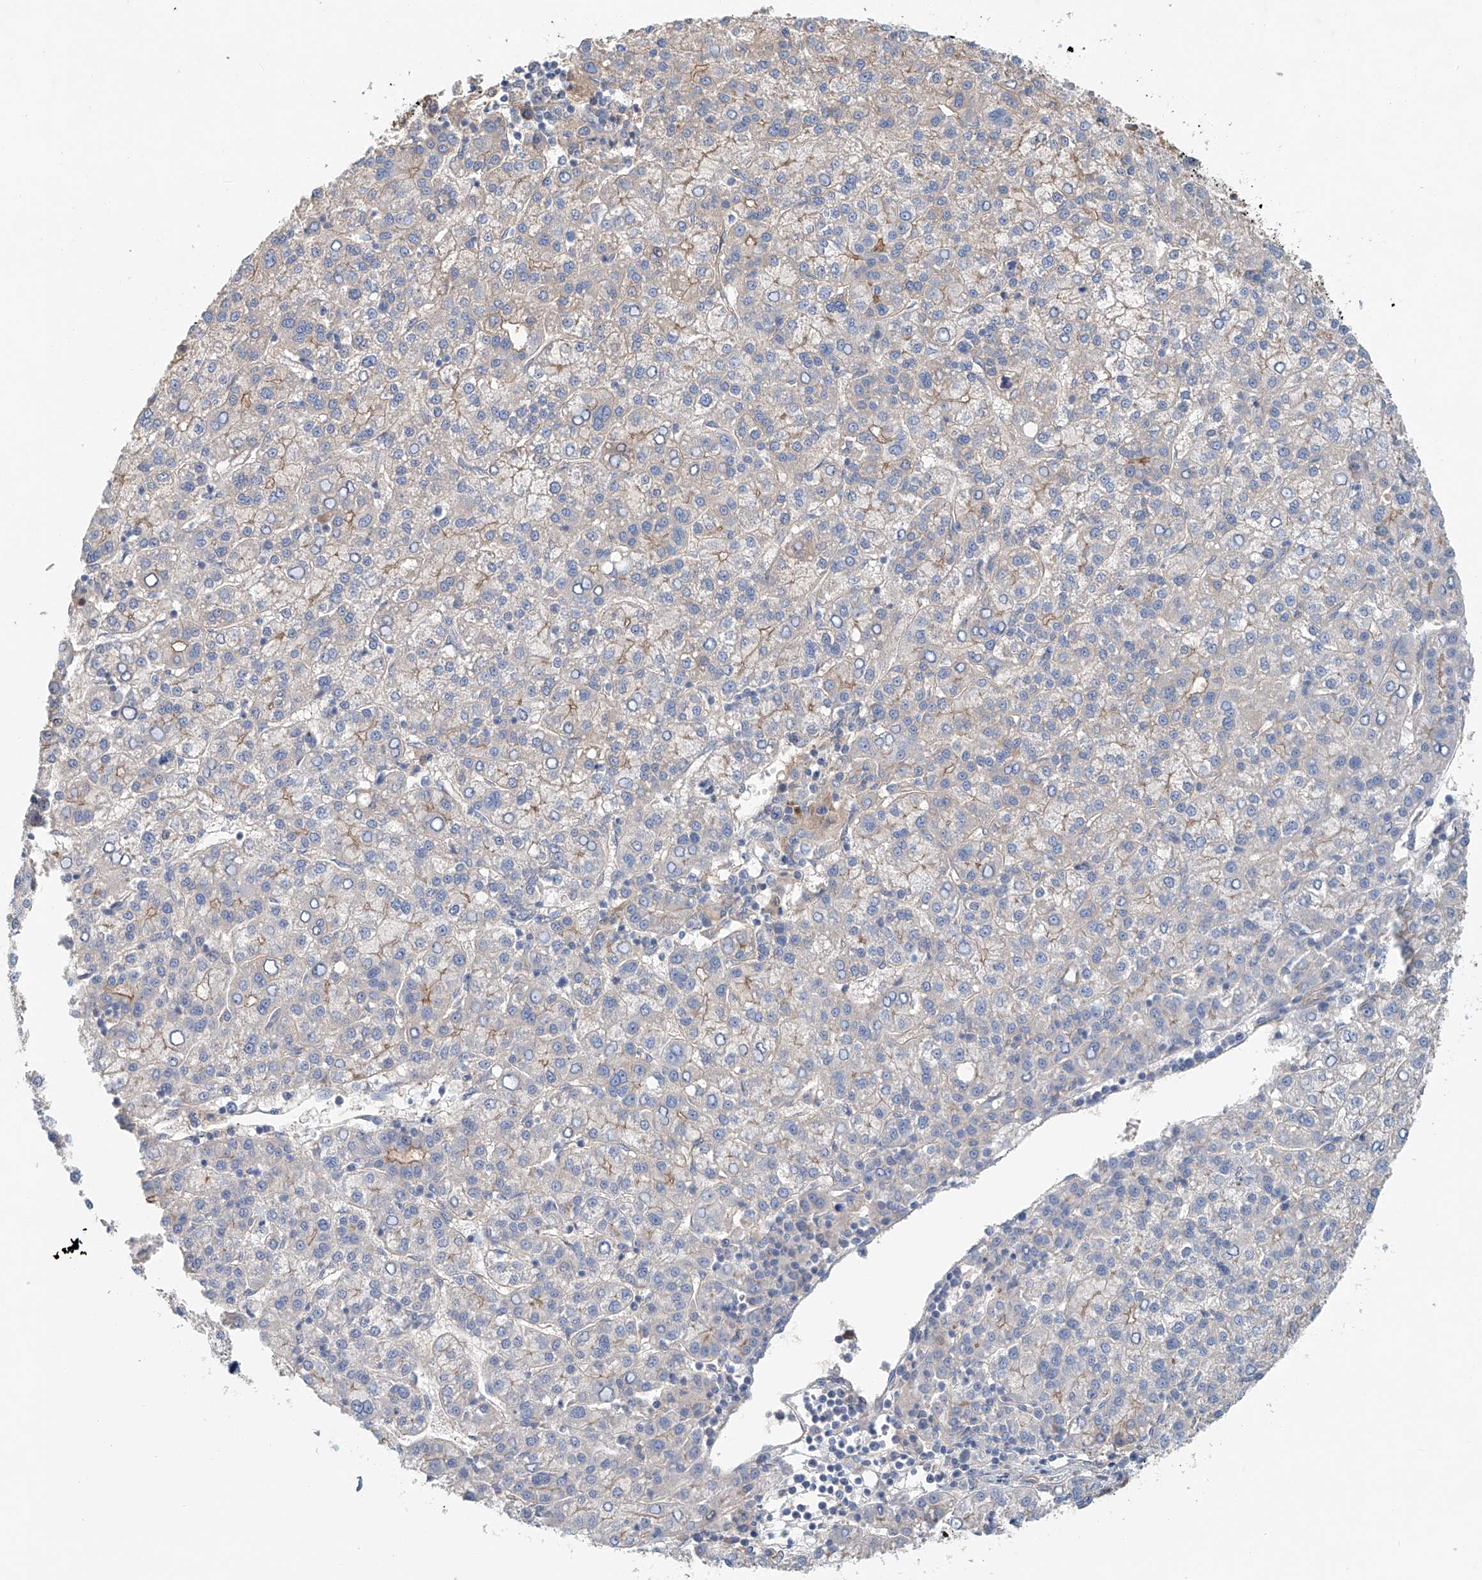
{"staining": {"intensity": "weak", "quantity": "<25%", "location": "cytoplasmic/membranous"}, "tissue": "liver cancer", "cell_type": "Tumor cells", "image_type": "cancer", "snomed": [{"axis": "morphology", "description": "Carcinoma, Hepatocellular, NOS"}, {"axis": "topography", "description": "Liver"}], "caption": "Histopathology image shows no significant protein positivity in tumor cells of liver hepatocellular carcinoma.", "gene": "FRYL", "patient": {"sex": "female", "age": 58}}